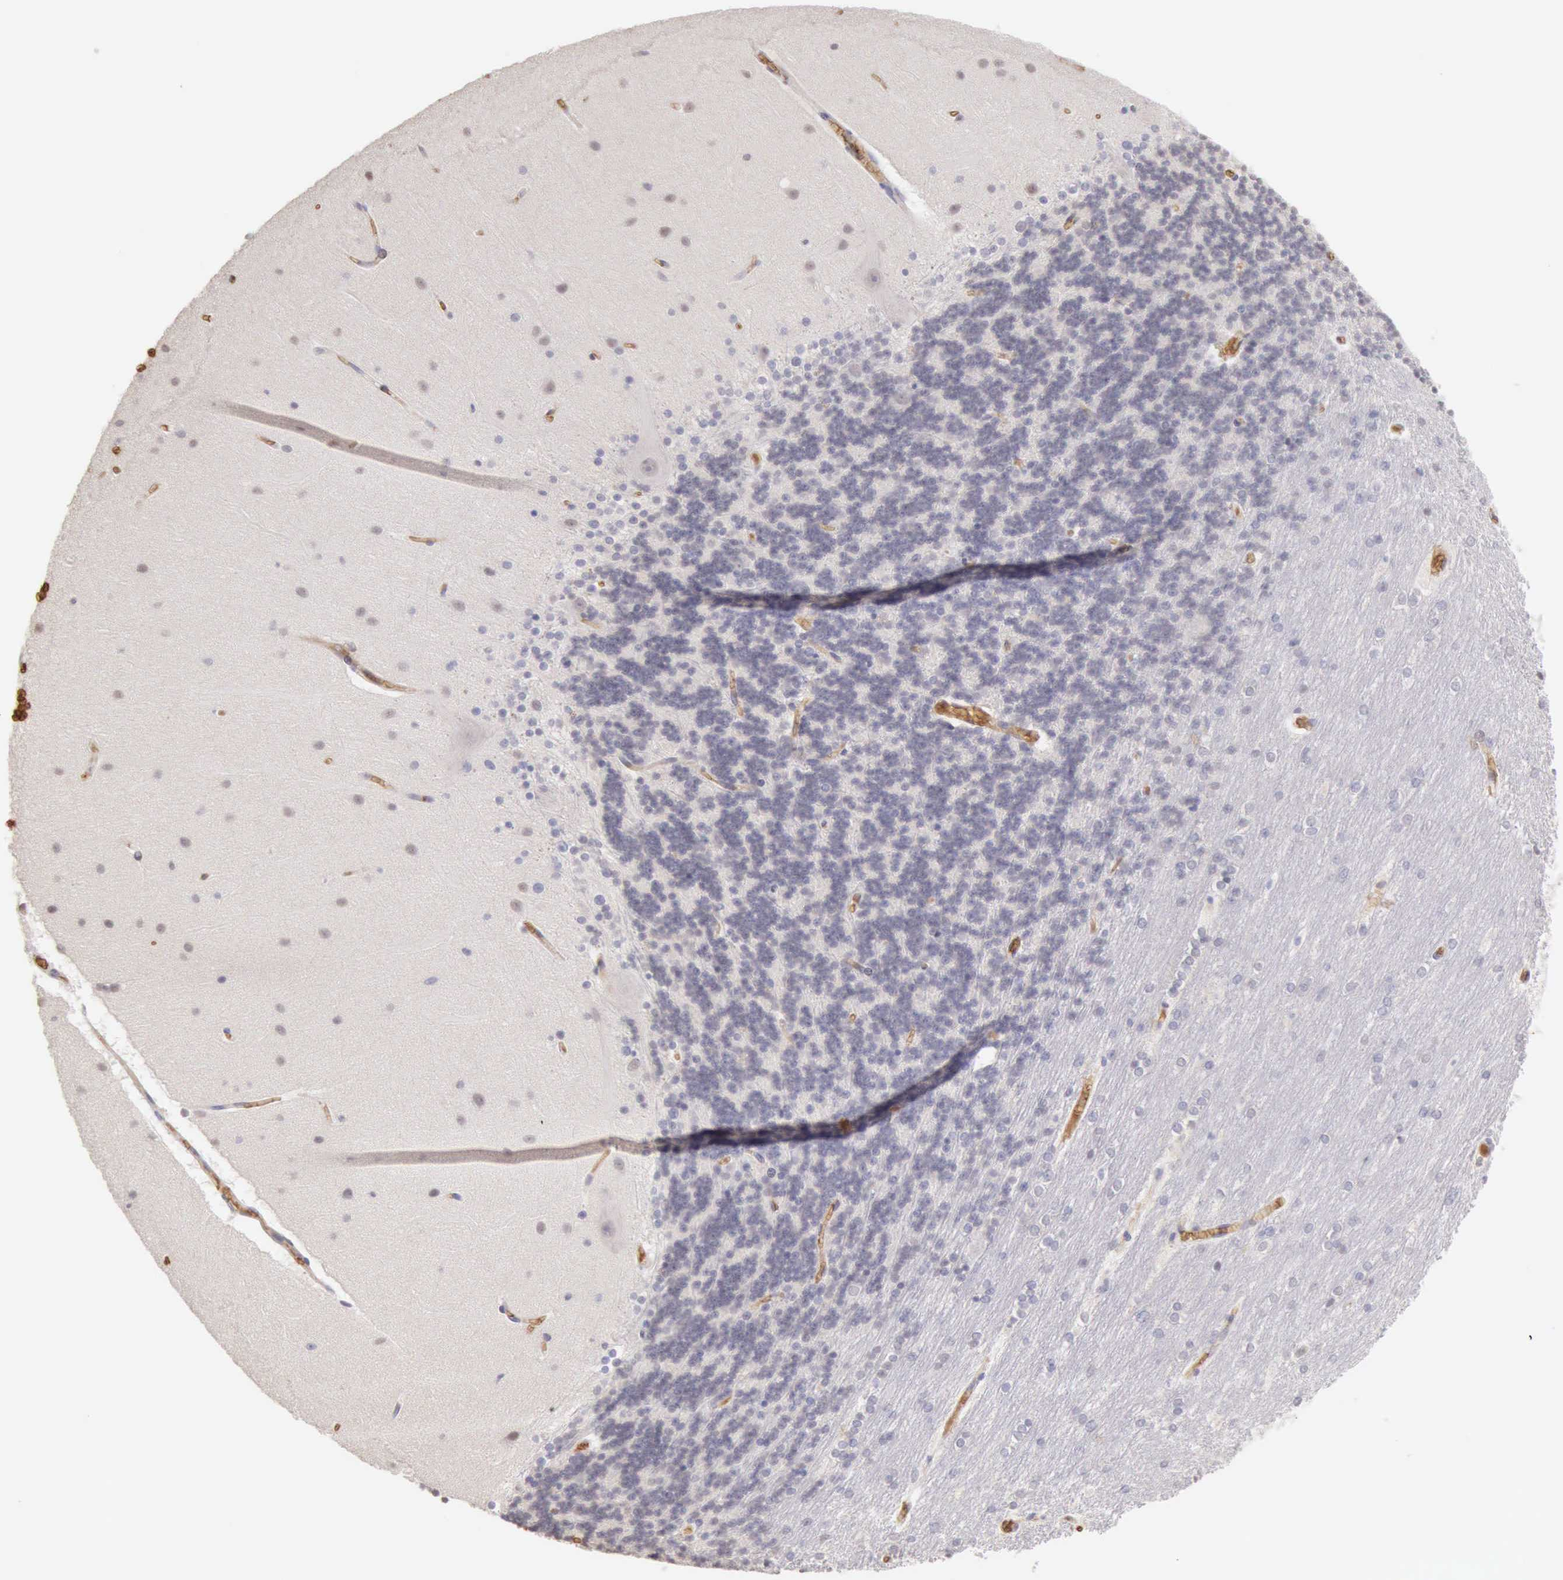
{"staining": {"intensity": "negative", "quantity": "none", "location": "none"}, "tissue": "cerebellum", "cell_type": "Cells in granular layer", "image_type": "normal", "snomed": [{"axis": "morphology", "description": "Normal tissue, NOS"}, {"axis": "topography", "description": "Cerebellum"}], "caption": "The histopathology image exhibits no significant expression in cells in granular layer of cerebellum.", "gene": "CFI", "patient": {"sex": "female", "age": 54}}